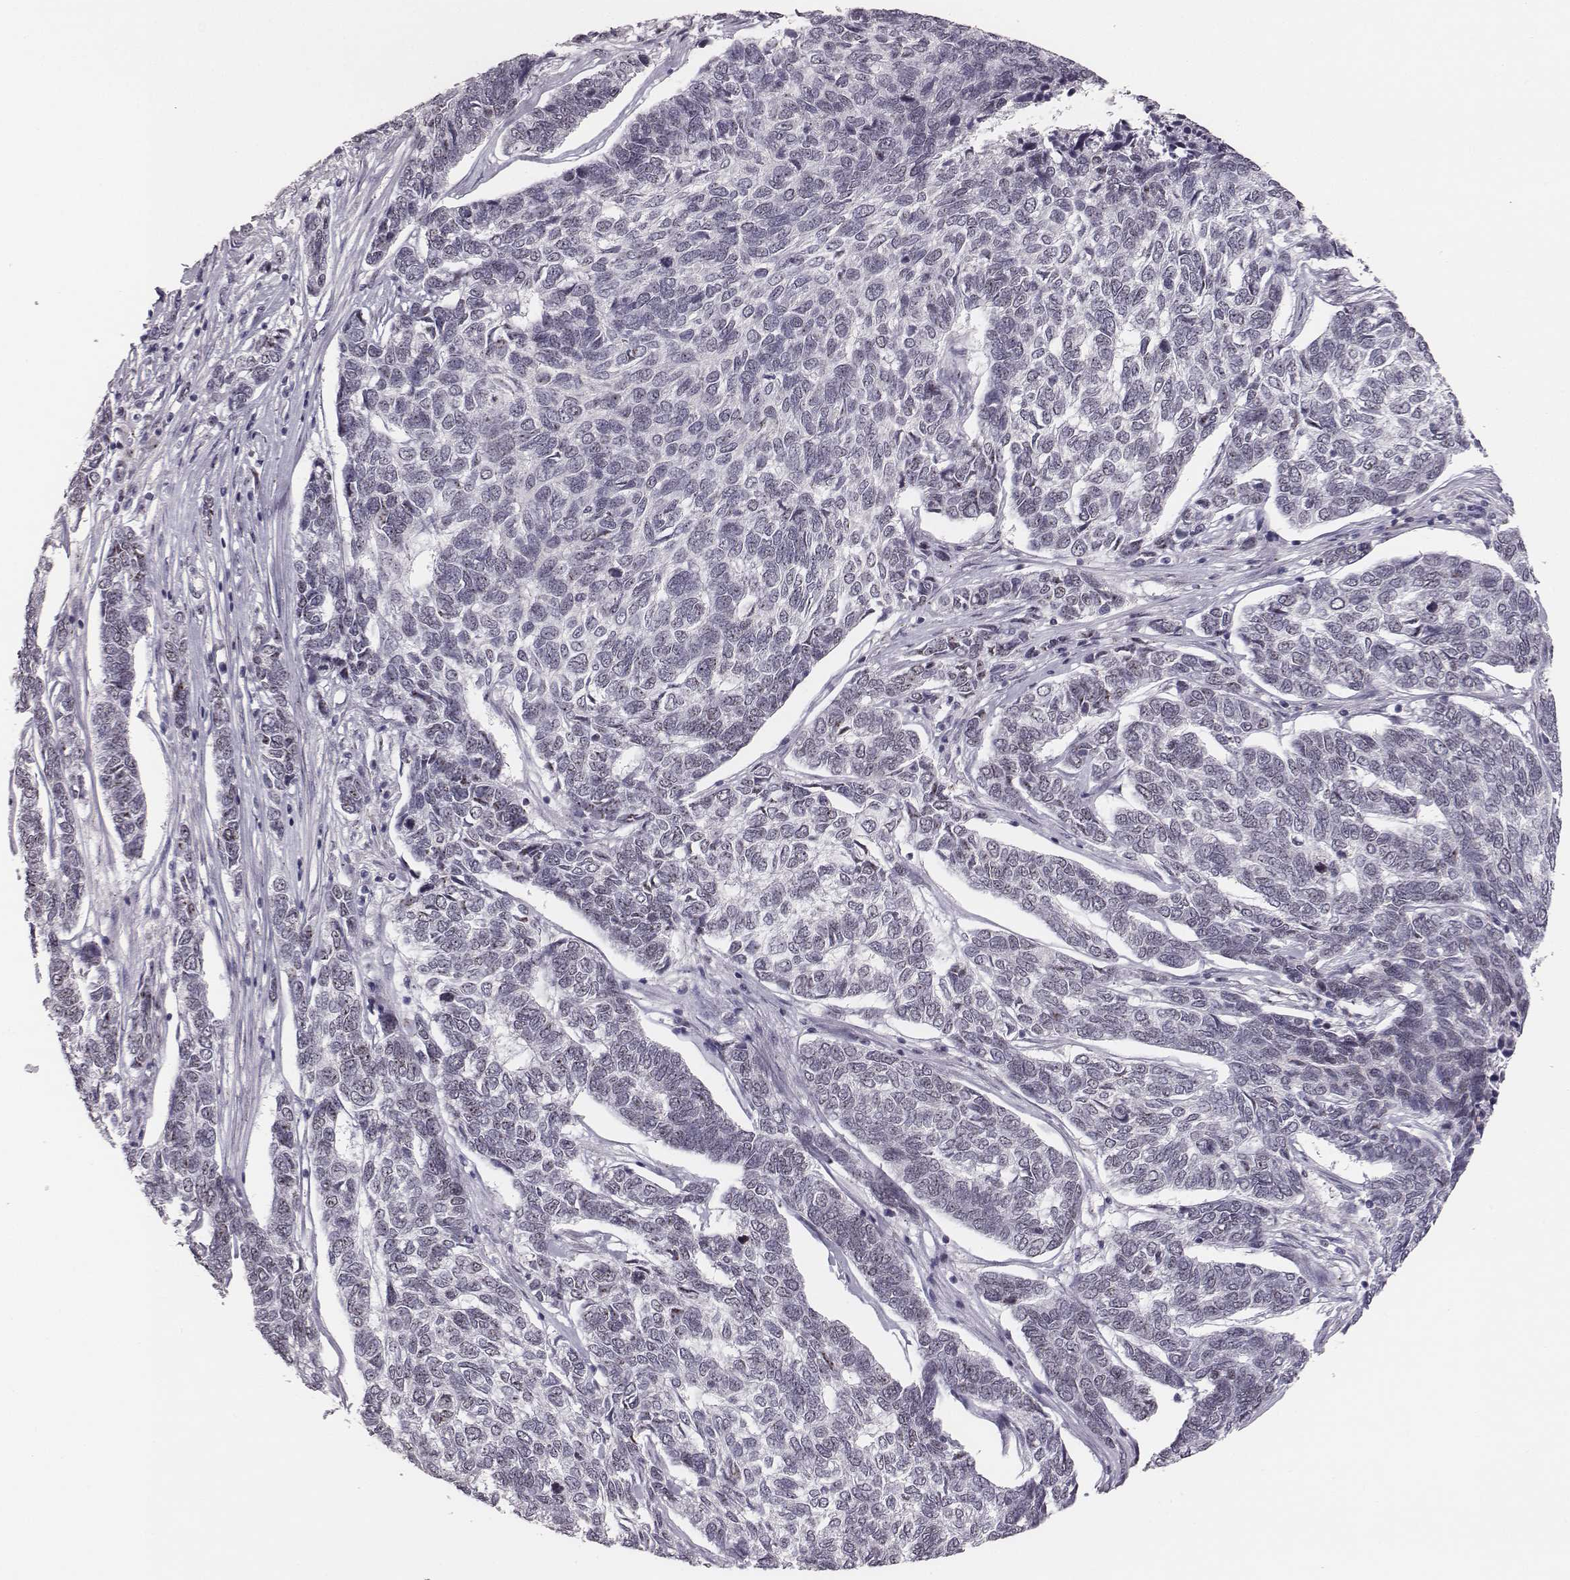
{"staining": {"intensity": "negative", "quantity": "none", "location": "none"}, "tissue": "skin cancer", "cell_type": "Tumor cells", "image_type": "cancer", "snomed": [{"axis": "morphology", "description": "Basal cell carcinoma"}, {"axis": "topography", "description": "Skin"}], "caption": "This is an immunohistochemistry image of skin basal cell carcinoma. There is no staining in tumor cells.", "gene": "NIFK", "patient": {"sex": "female", "age": 65}}